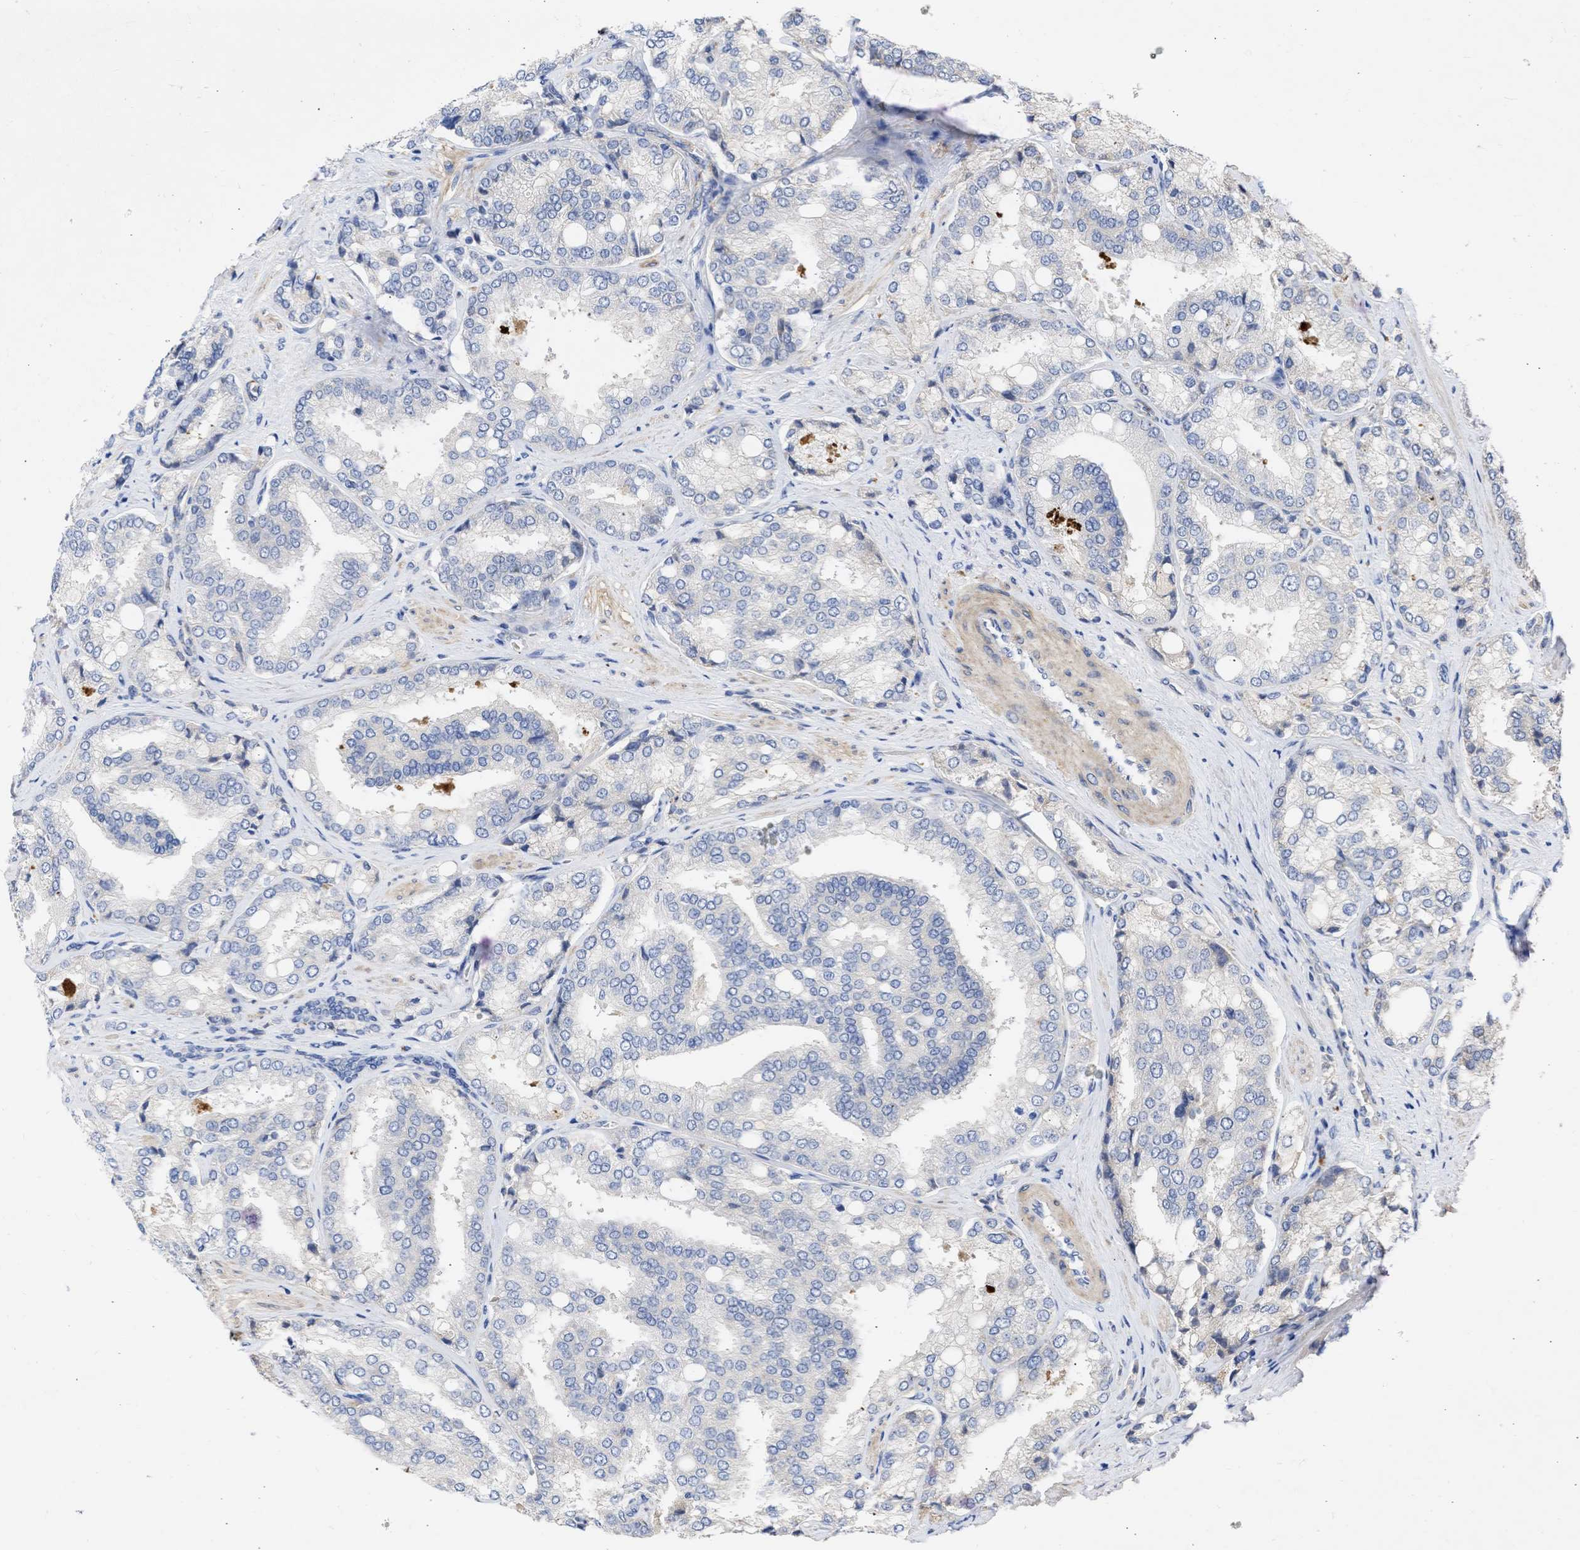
{"staining": {"intensity": "negative", "quantity": "none", "location": "none"}, "tissue": "prostate cancer", "cell_type": "Tumor cells", "image_type": "cancer", "snomed": [{"axis": "morphology", "description": "Adenocarcinoma, High grade"}, {"axis": "topography", "description": "Prostate"}], "caption": "DAB (3,3'-diaminobenzidine) immunohistochemical staining of prostate cancer reveals no significant positivity in tumor cells.", "gene": "ARHGEF4", "patient": {"sex": "male", "age": 50}}